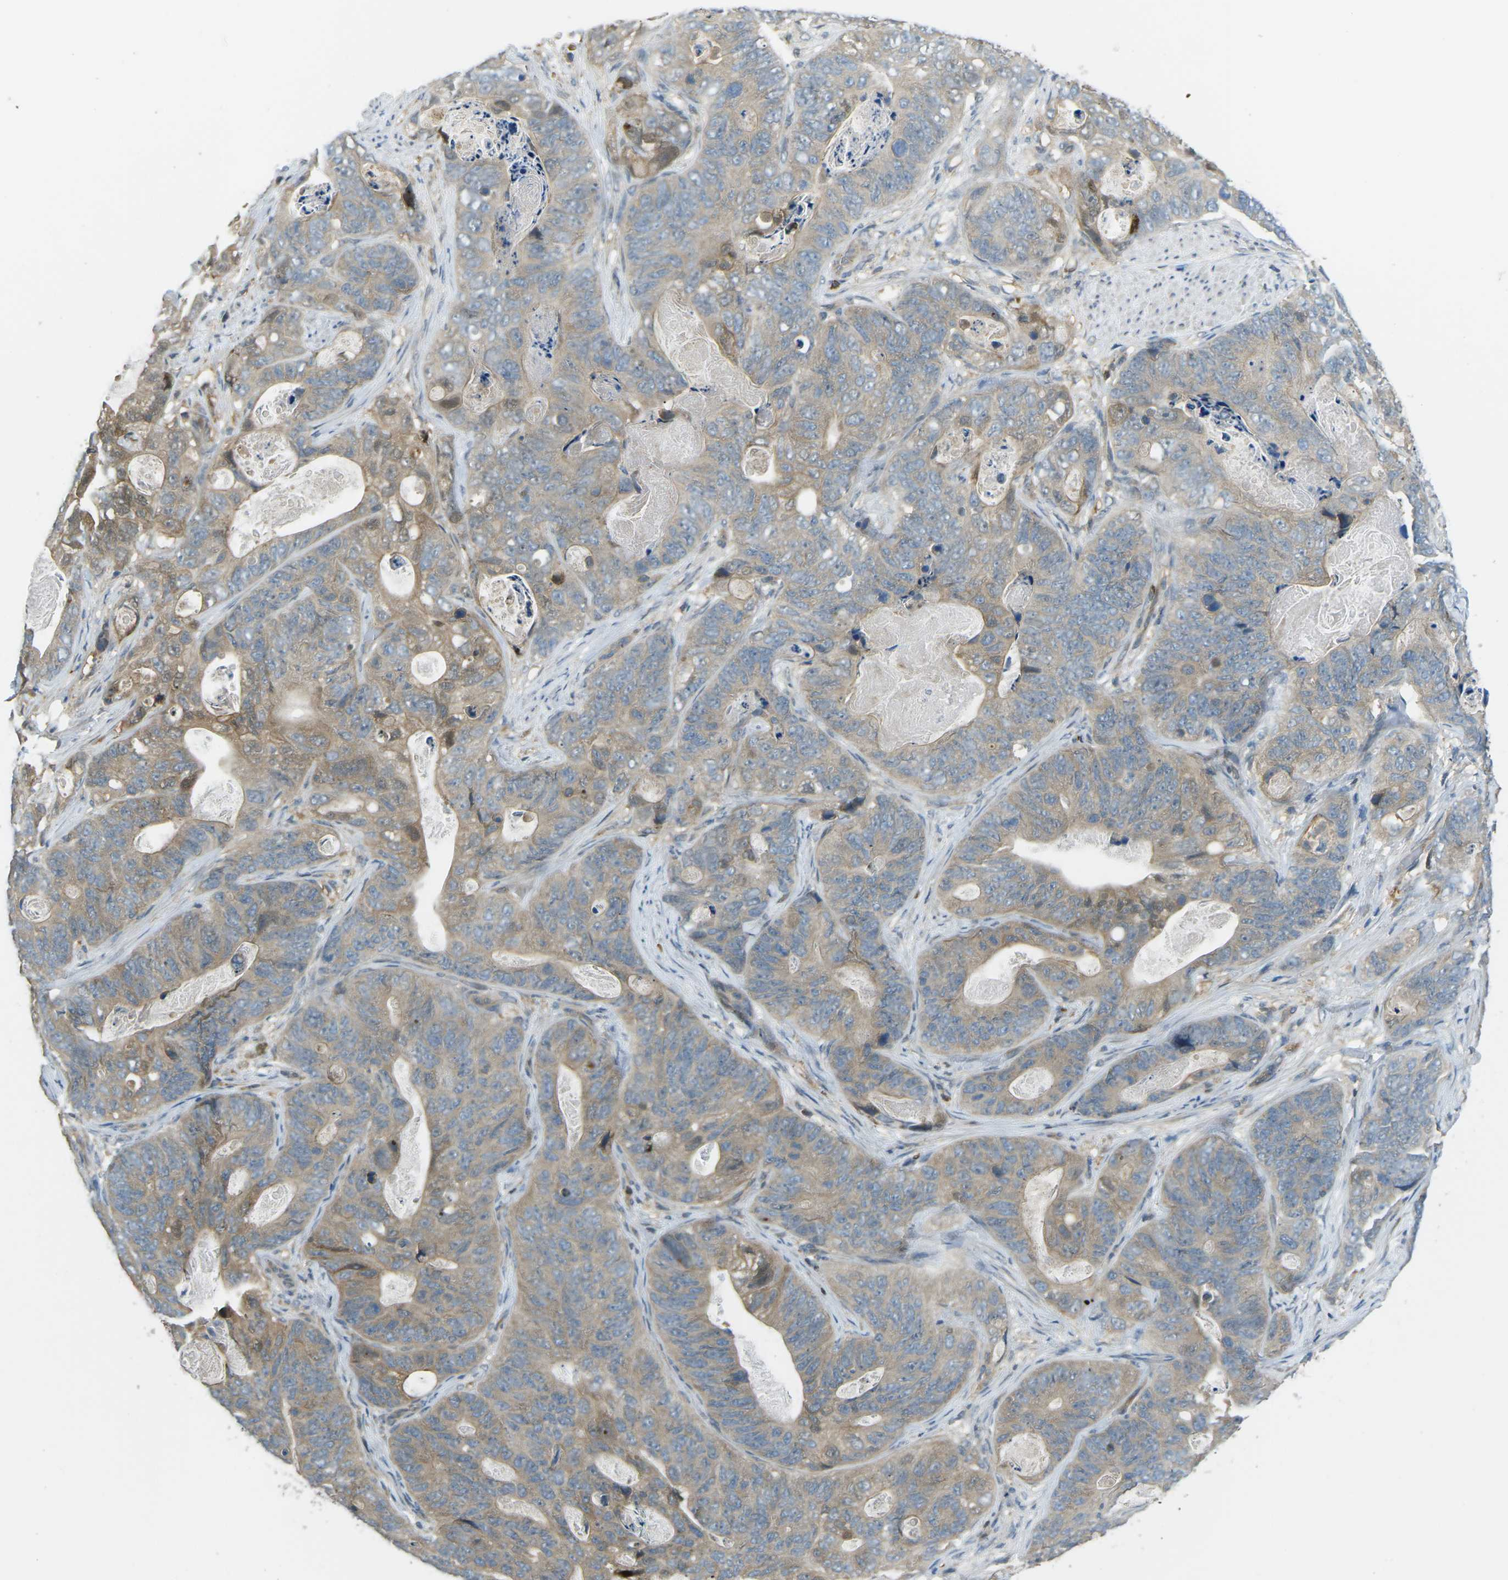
{"staining": {"intensity": "weak", "quantity": ">75%", "location": "cytoplasmic/membranous"}, "tissue": "stomach cancer", "cell_type": "Tumor cells", "image_type": "cancer", "snomed": [{"axis": "morphology", "description": "Adenocarcinoma, NOS"}, {"axis": "topography", "description": "Stomach"}], "caption": "Protein analysis of adenocarcinoma (stomach) tissue displays weak cytoplasmic/membranous positivity in about >75% of tumor cells.", "gene": "PIEZO2", "patient": {"sex": "female", "age": 89}}